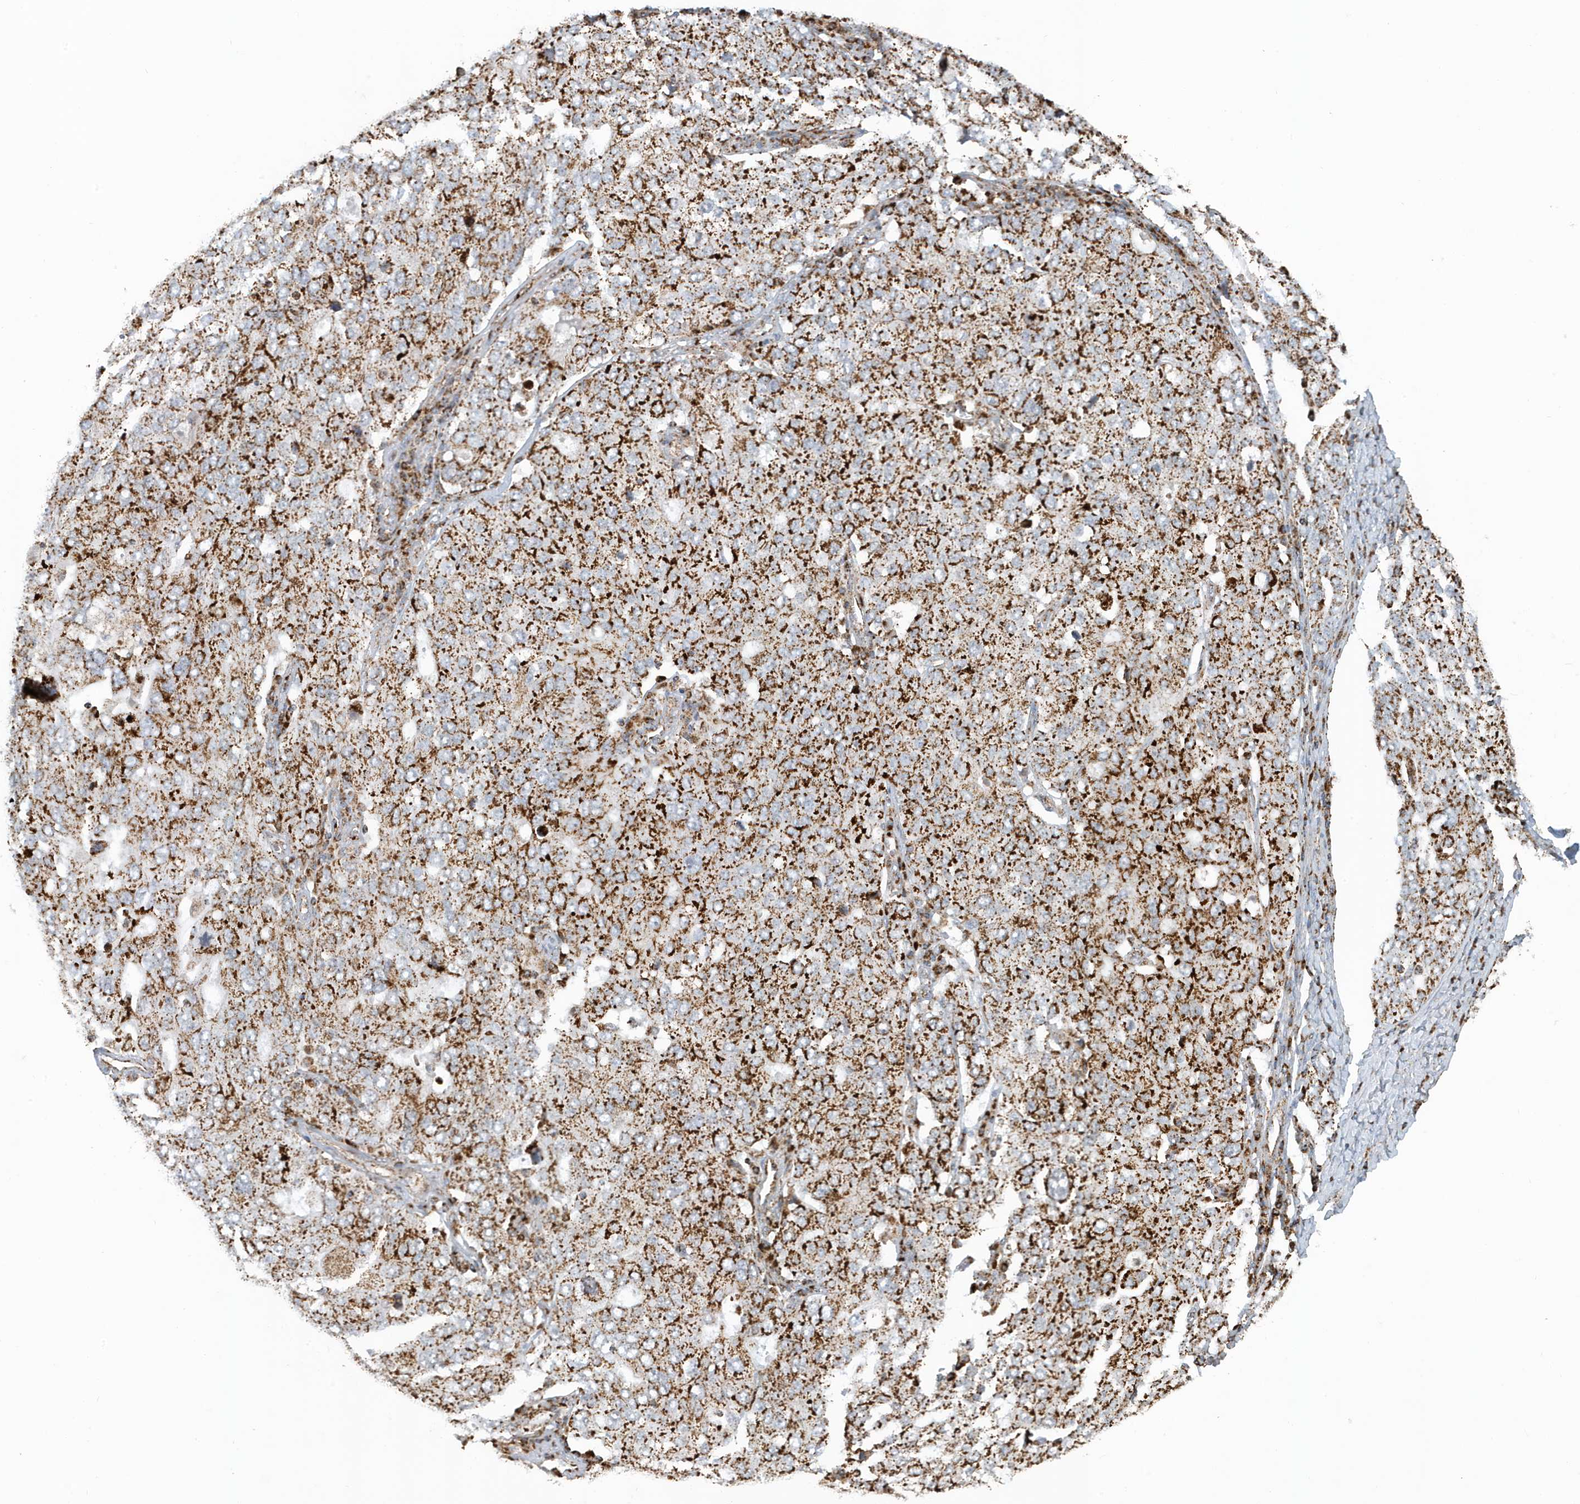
{"staining": {"intensity": "strong", "quantity": ">75%", "location": "cytoplasmic/membranous"}, "tissue": "ovarian cancer", "cell_type": "Tumor cells", "image_type": "cancer", "snomed": [{"axis": "morphology", "description": "Carcinoma, endometroid"}, {"axis": "topography", "description": "Ovary"}], "caption": "The immunohistochemical stain highlights strong cytoplasmic/membranous expression in tumor cells of ovarian endometroid carcinoma tissue.", "gene": "MAN1A1", "patient": {"sex": "female", "age": 62}}